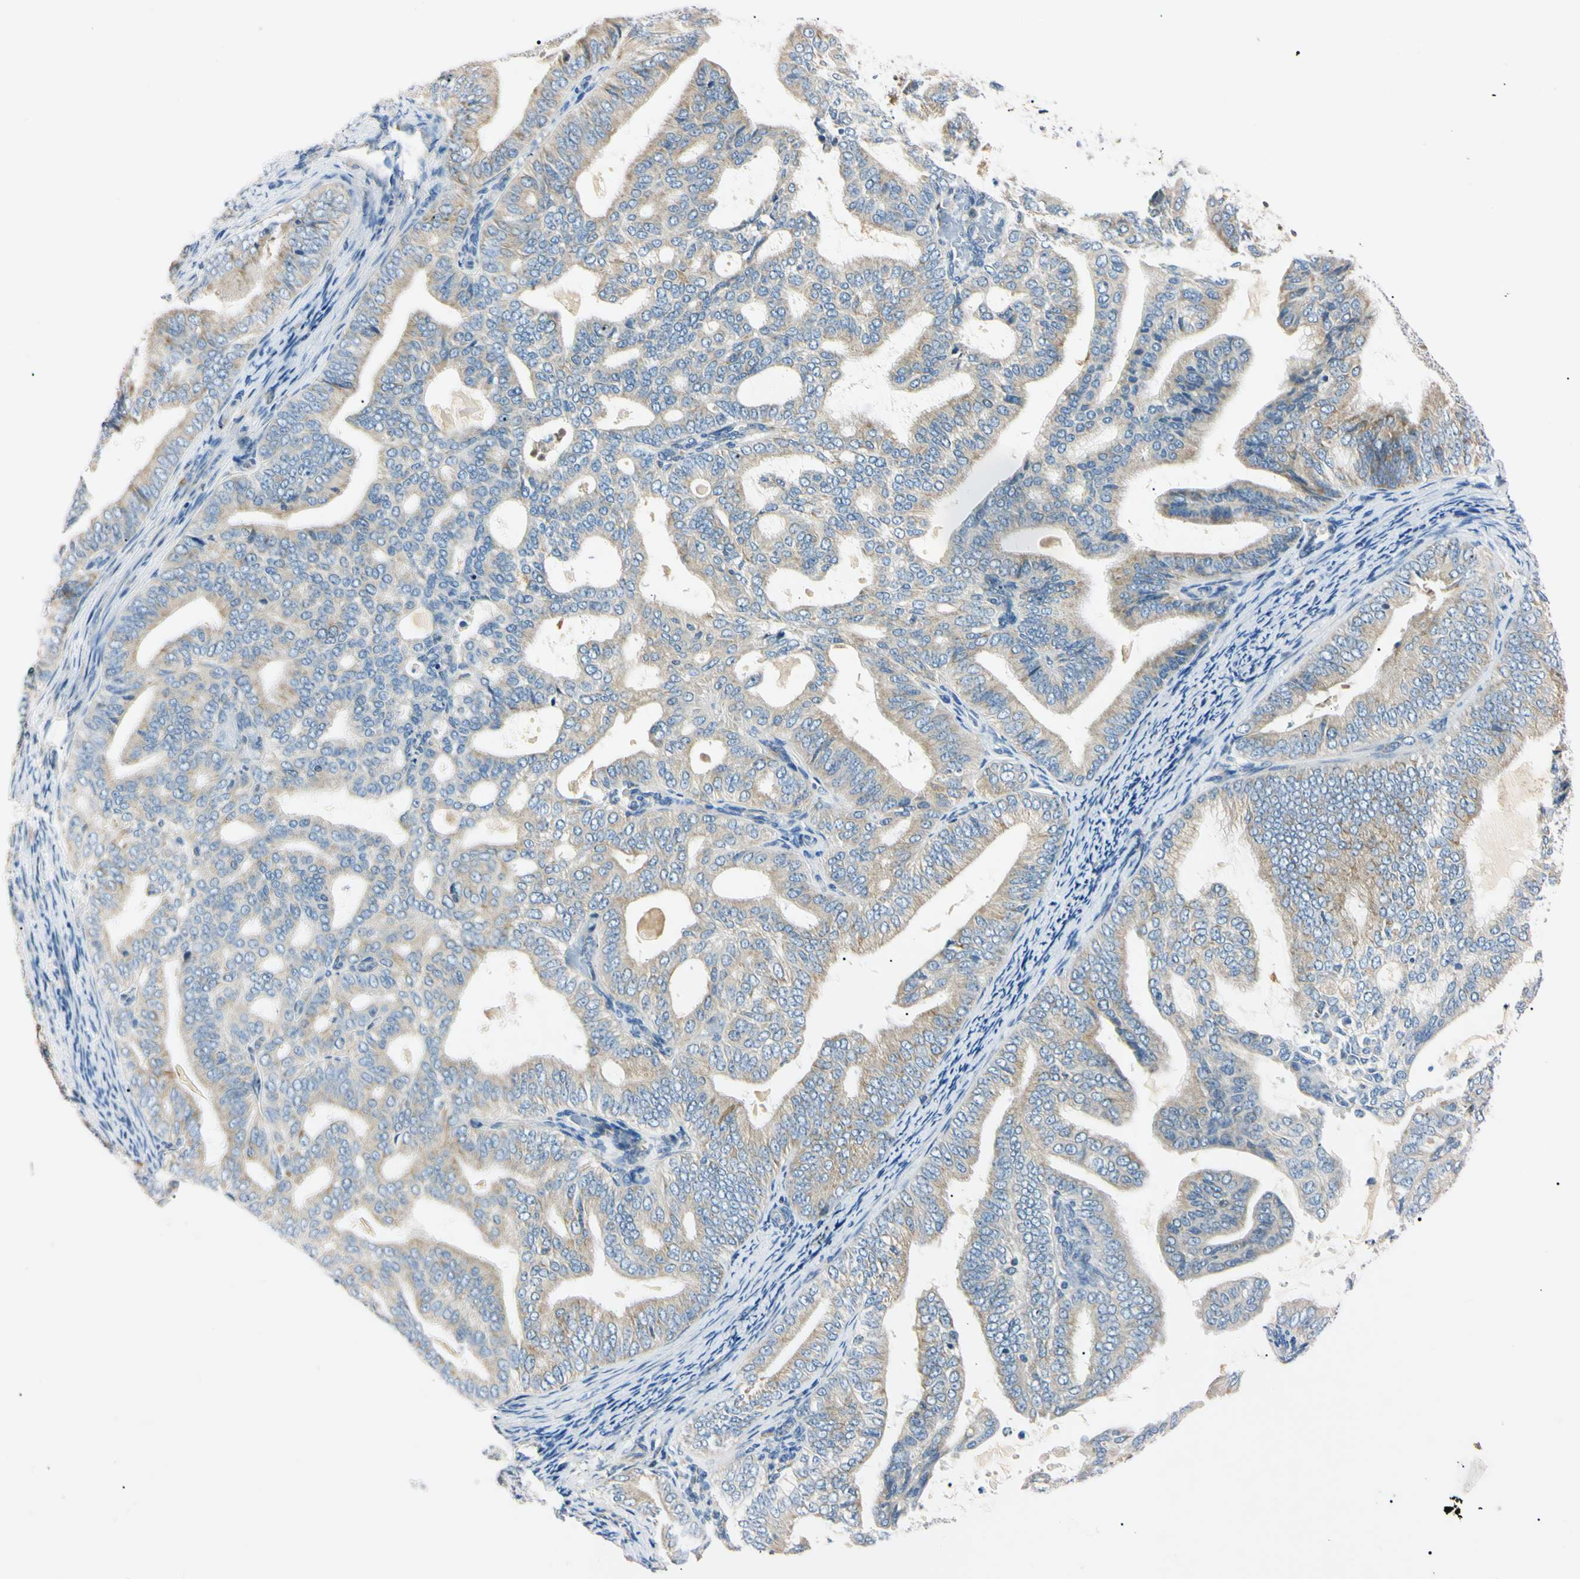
{"staining": {"intensity": "weak", "quantity": ">75%", "location": "cytoplasmic/membranous"}, "tissue": "endometrial cancer", "cell_type": "Tumor cells", "image_type": "cancer", "snomed": [{"axis": "morphology", "description": "Adenocarcinoma, NOS"}, {"axis": "topography", "description": "Endometrium"}], "caption": "Adenocarcinoma (endometrial) was stained to show a protein in brown. There is low levels of weak cytoplasmic/membranous expression in approximately >75% of tumor cells. The protein is stained brown, and the nuclei are stained in blue (DAB (3,3'-diaminobenzidine) IHC with brightfield microscopy, high magnification).", "gene": "DNAJB12", "patient": {"sex": "female", "age": 58}}